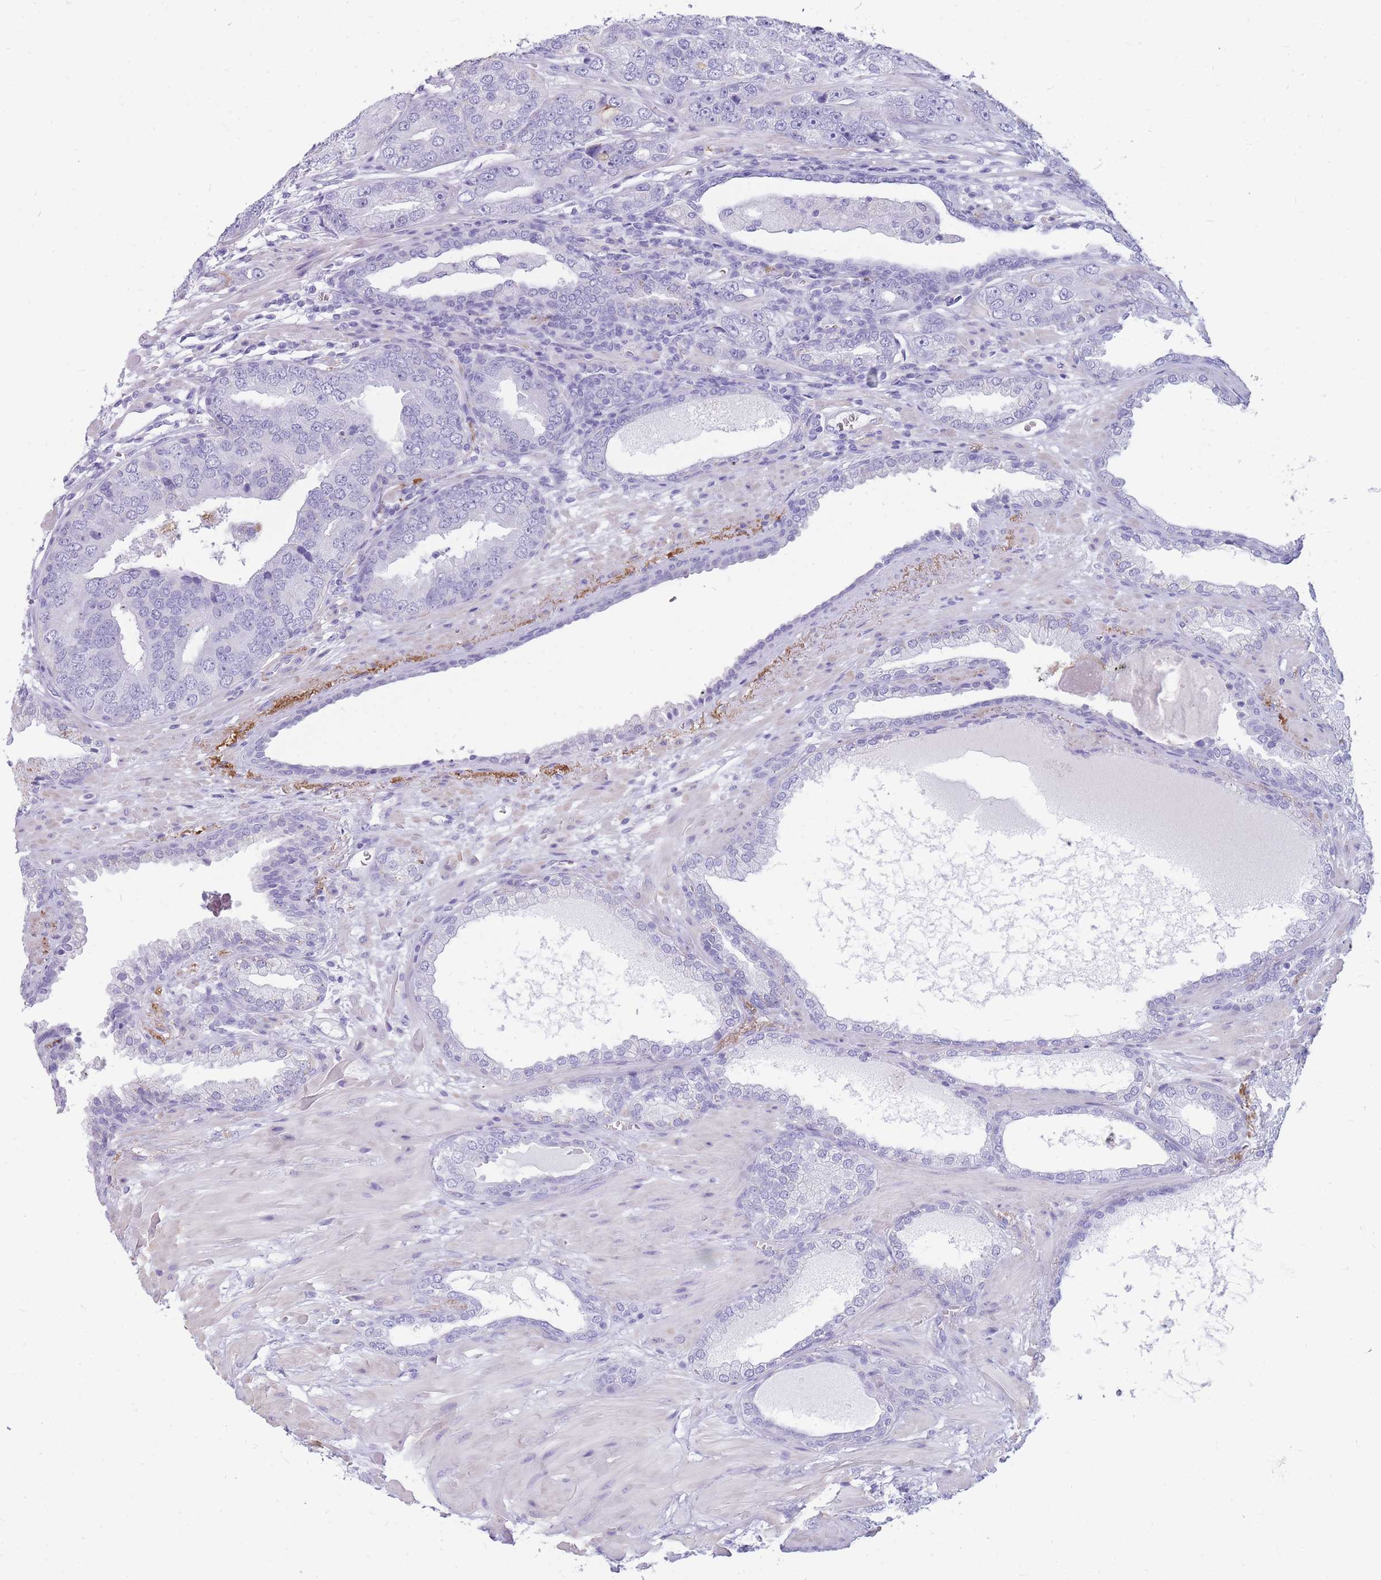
{"staining": {"intensity": "negative", "quantity": "none", "location": "none"}, "tissue": "prostate cancer", "cell_type": "Tumor cells", "image_type": "cancer", "snomed": [{"axis": "morphology", "description": "Adenocarcinoma, High grade"}, {"axis": "topography", "description": "Prostate"}], "caption": "Tumor cells show no significant staining in prostate high-grade adenocarcinoma.", "gene": "CYP21A2", "patient": {"sex": "male", "age": 71}}